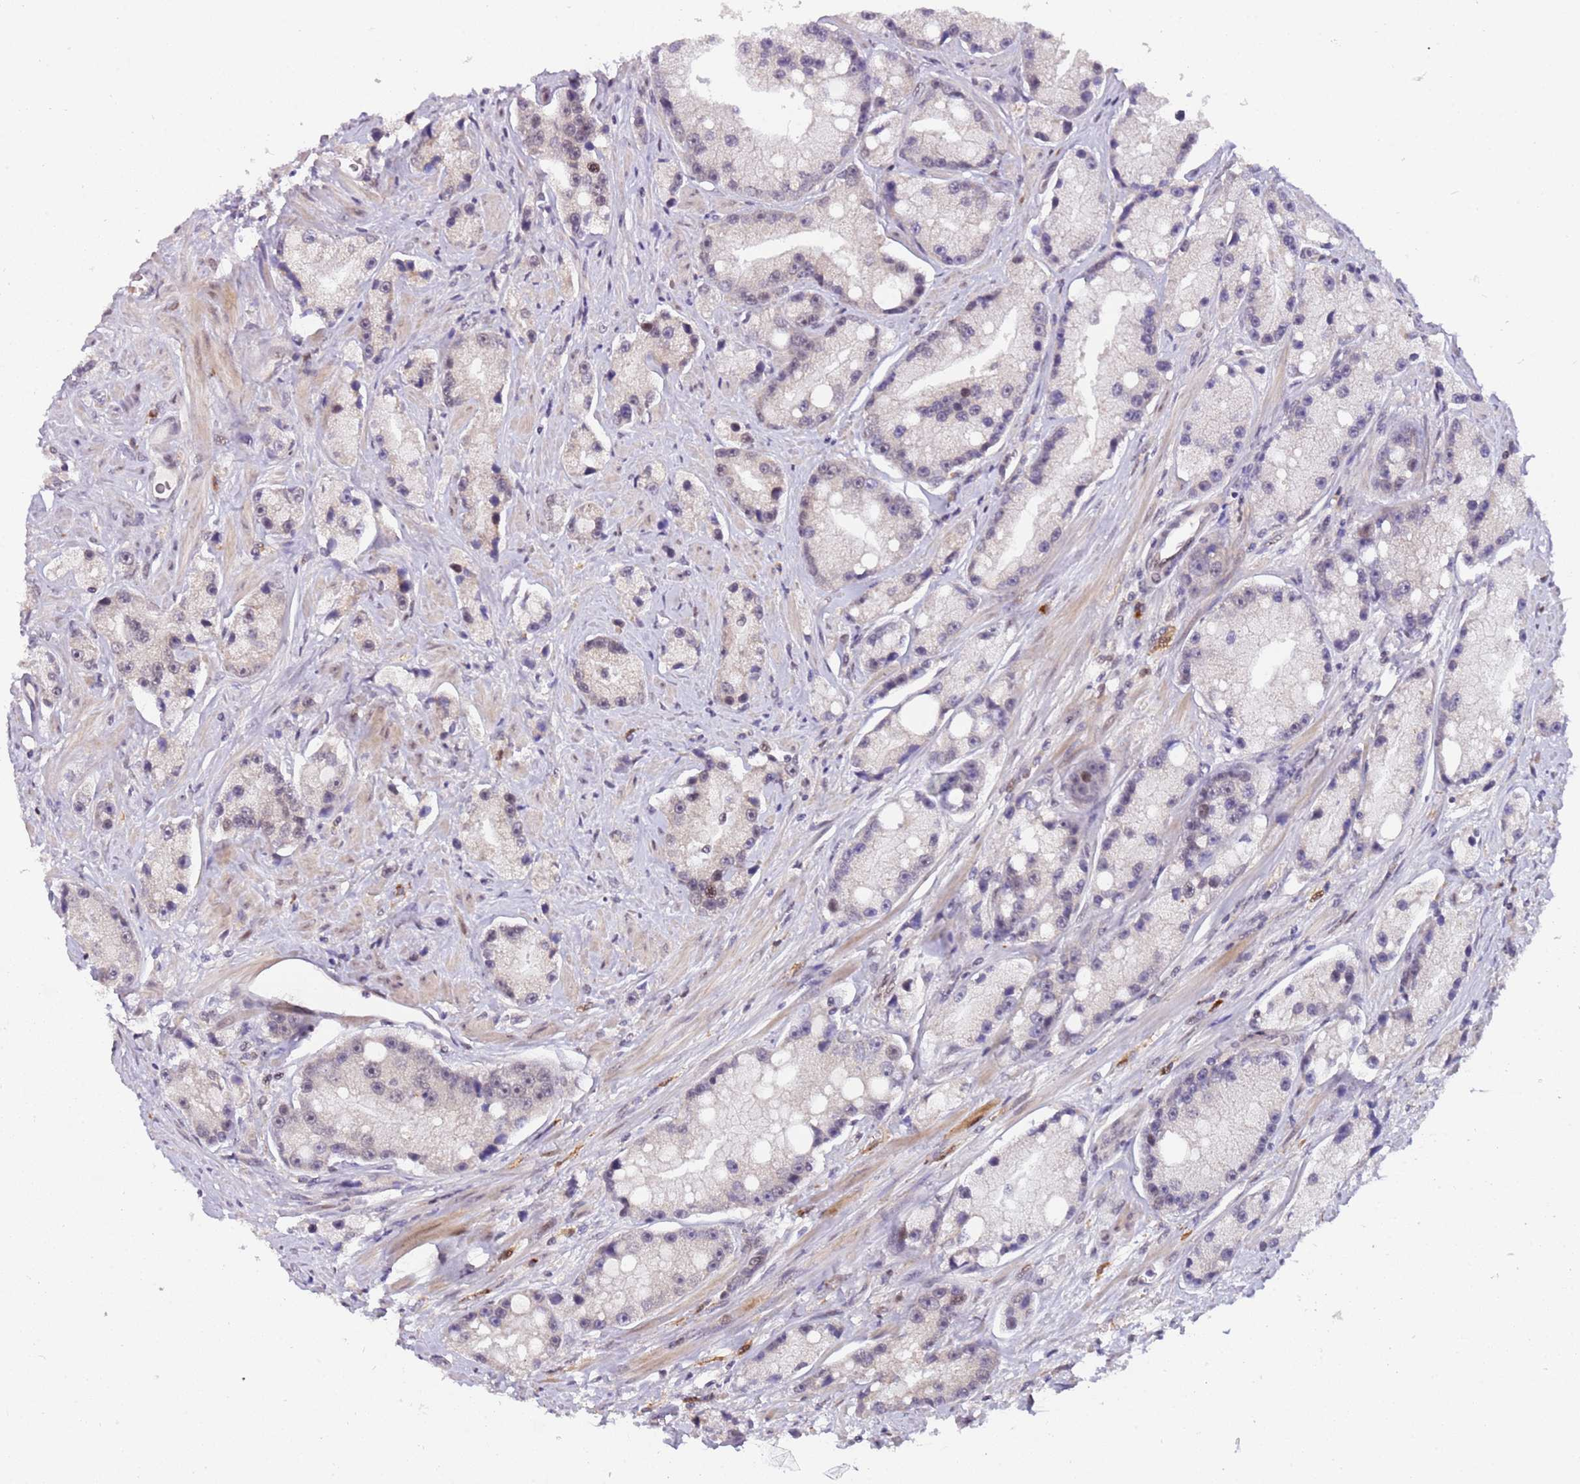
{"staining": {"intensity": "weak", "quantity": "<25%", "location": "nuclear"}, "tissue": "prostate cancer", "cell_type": "Tumor cells", "image_type": "cancer", "snomed": [{"axis": "morphology", "description": "Adenocarcinoma, High grade"}, {"axis": "topography", "description": "Prostate"}], "caption": "This micrograph is of adenocarcinoma (high-grade) (prostate) stained with IHC to label a protein in brown with the nuclei are counter-stained blue. There is no positivity in tumor cells.", "gene": "LGALSL", "patient": {"sex": "male", "age": 74}}